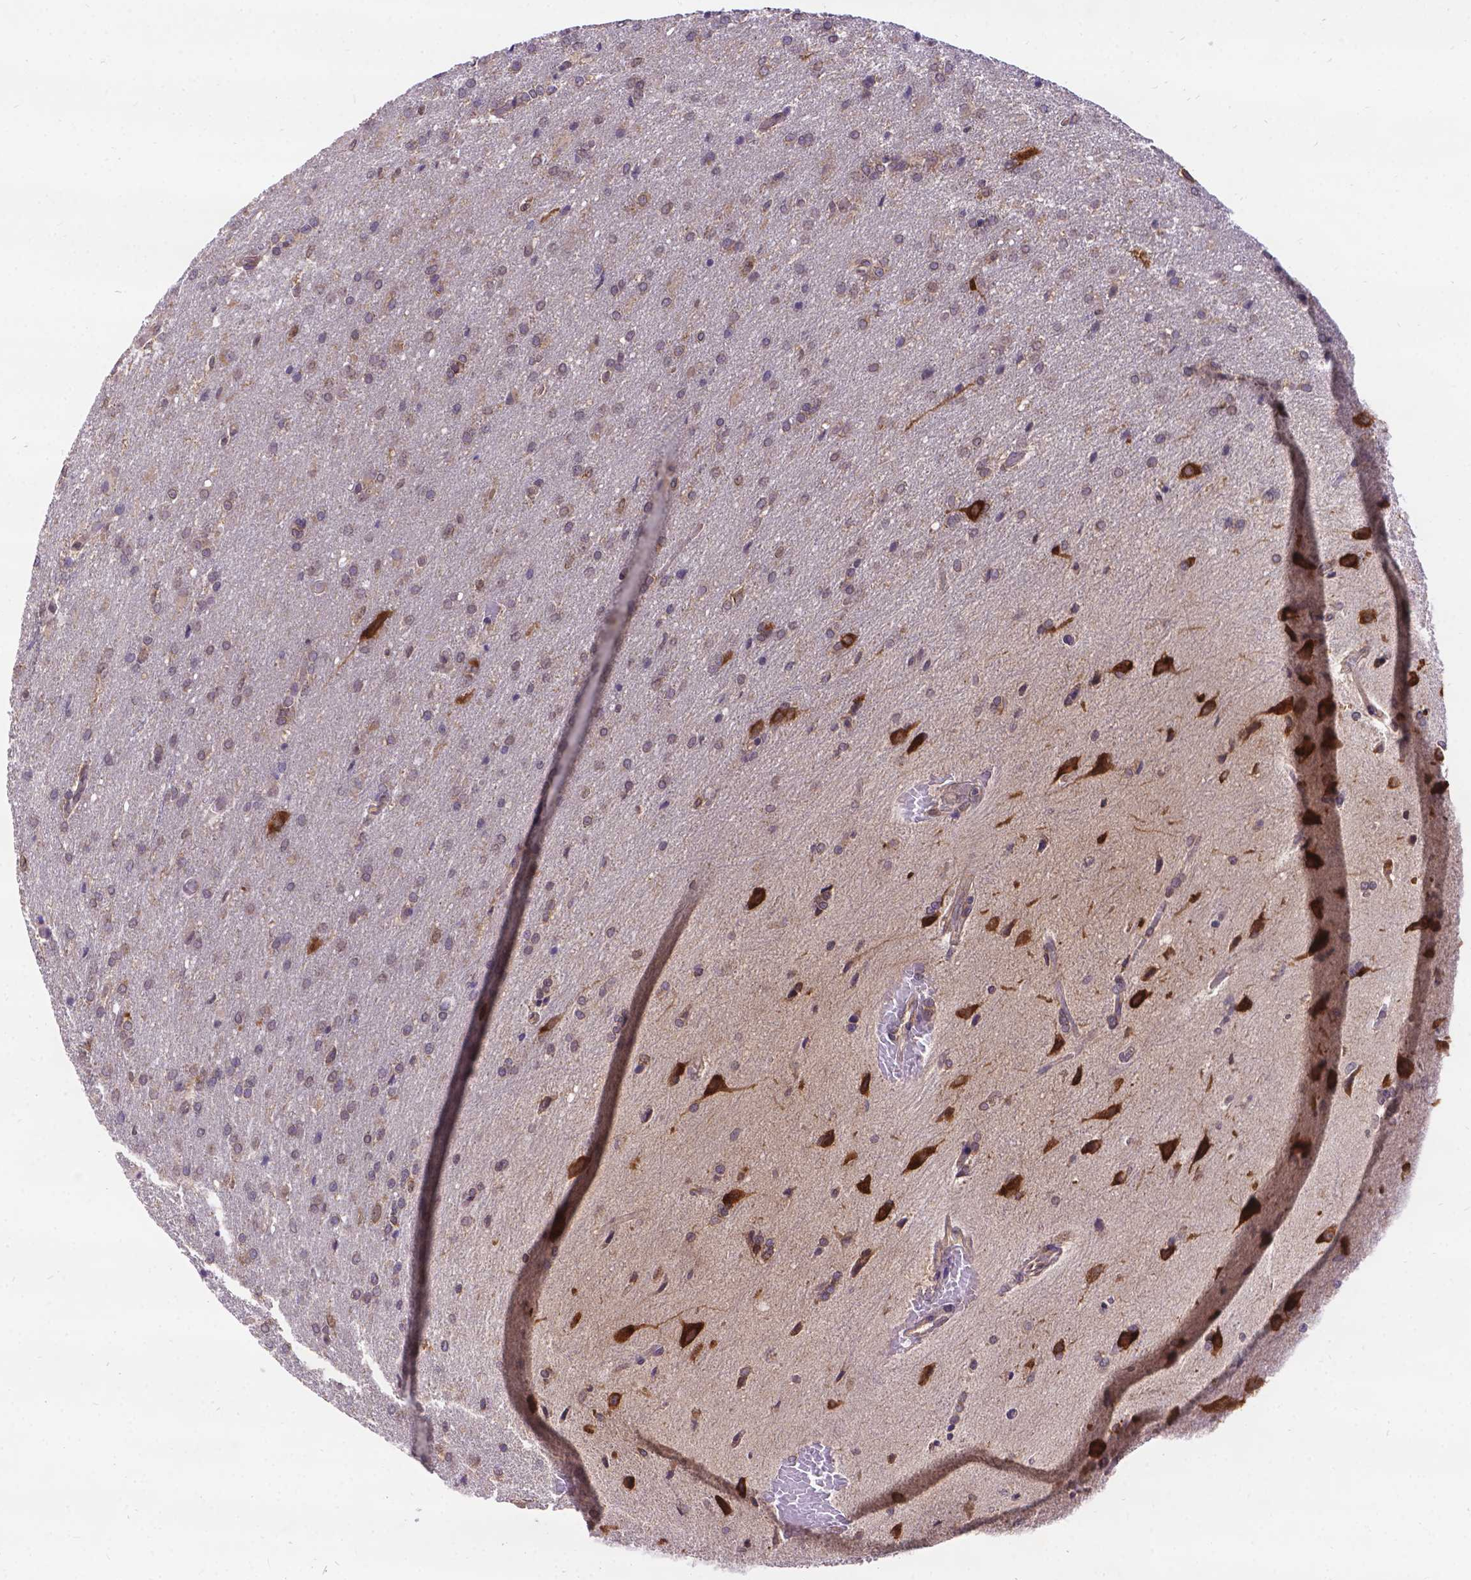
{"staining": {"intensity": "weak", "quantity": ">75%", "location": "cytoplasmic/membranous"}, "tissue": "glioma", "cell_type": "Tumor cells", "image_type": "cancer", "snomed": [{"axis": "morphology", "description": "Glioma, malignant, High grade"}, {"axis": "topography", "description": "Brain"}], "caption": "Glioma stained with DAB (3,3'-diaminobenzidine) immunohistochemistry (IHC) reveals low levels of weak cytoplasmic/membranous expression in about >75% of tumor cells.", "gene": "DENND6A", "patient": {"sex": "male", "age": 68}}